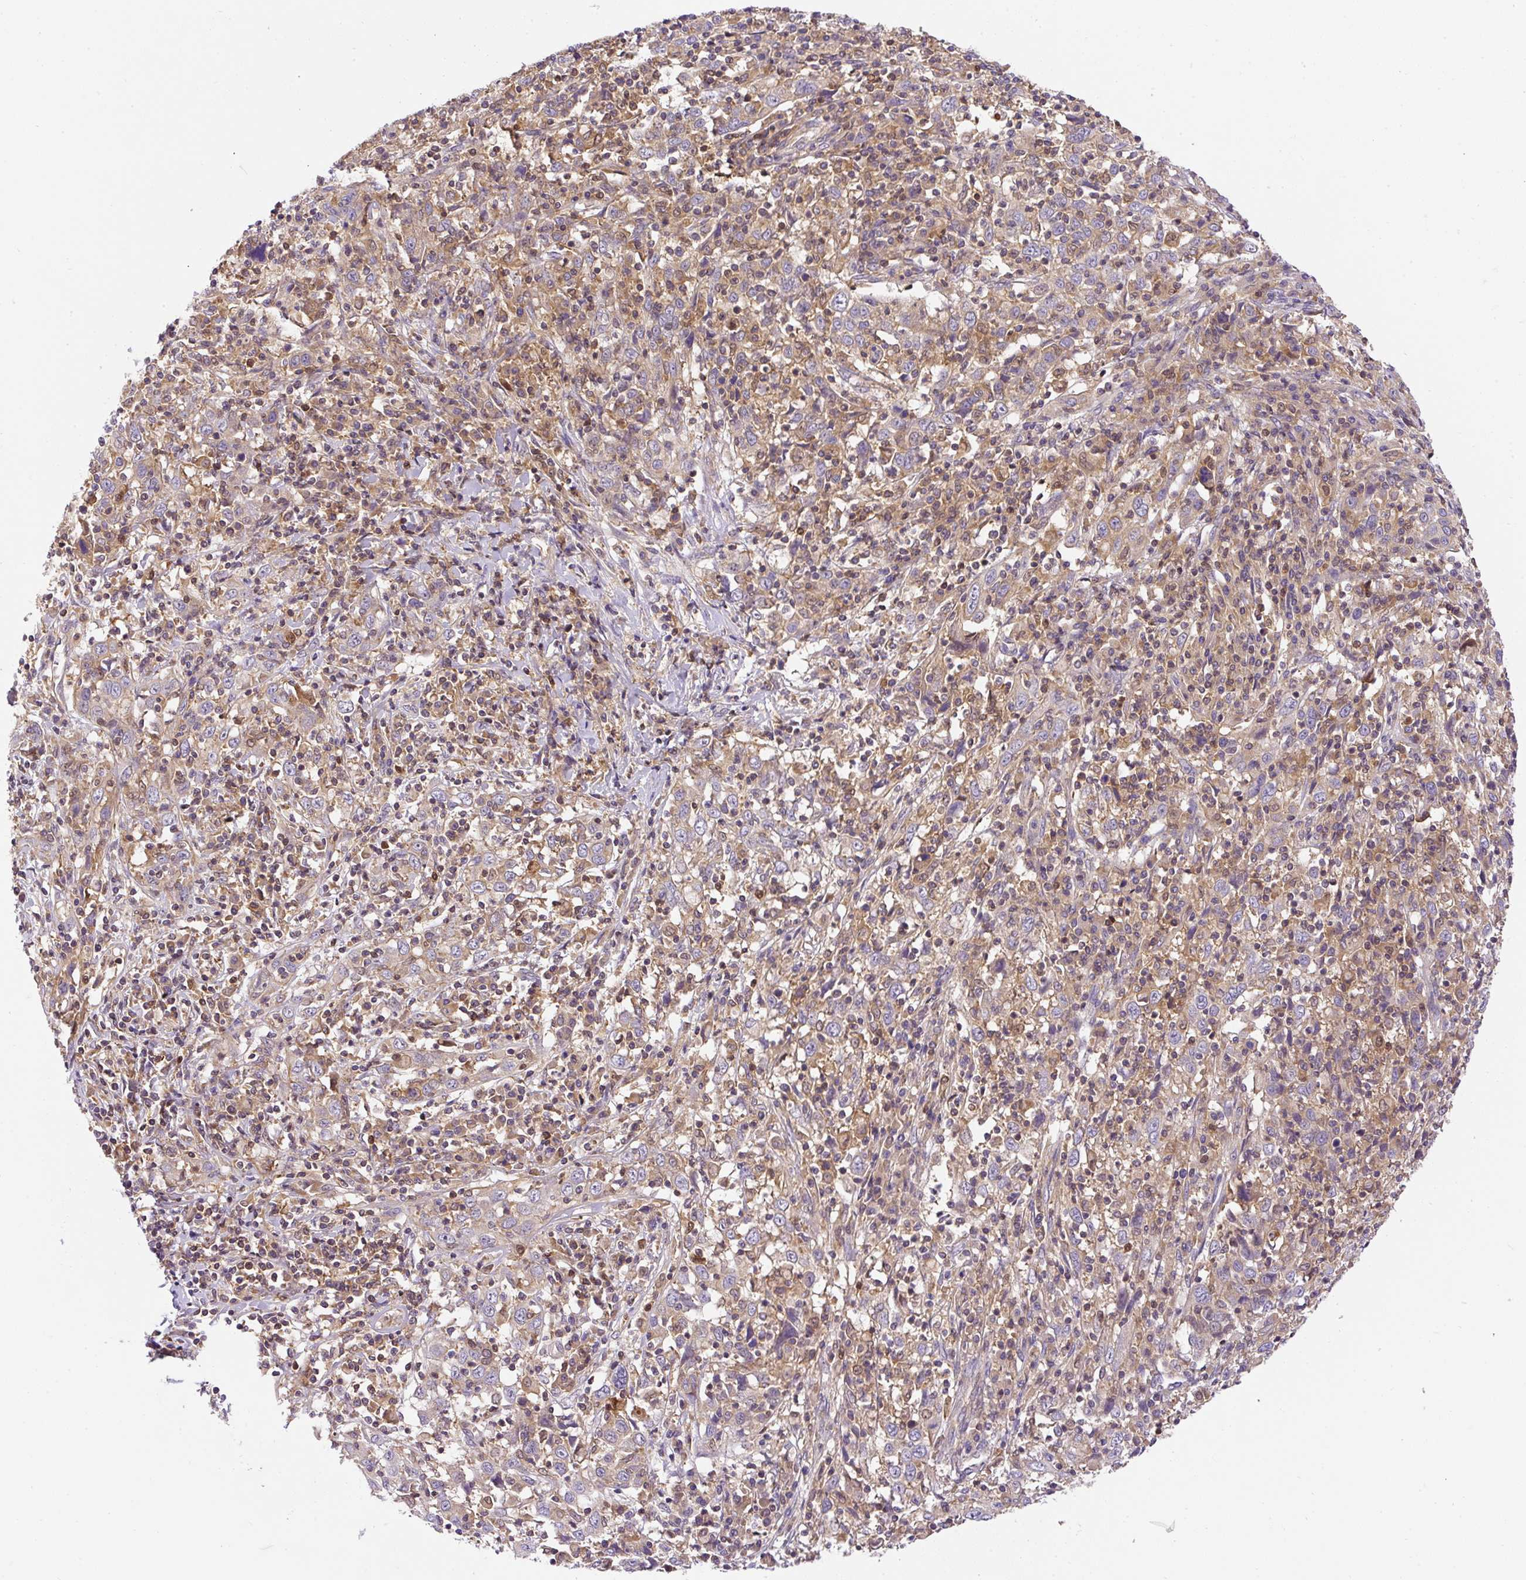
{"staining": {"intensity": "weak", "quantity": "25%-75%", "location": "cytoplasmic/membranous"}, "tissue": "cervical cancer", "cell_type": "Tumor cells", "image_type": "cancer", "snomed": [{"axis": "morphology", "description": "Squamous cell carcinoma, NOS"}, {"axis": "topography", "description": "Cervix"}], "caption": "There is low levels of weak cytoplasmic/membranous expression in tumor cells of cervical cancer, as demonstrated by immunohistochemical staining (brown color).", "gene": "CCDC28A", "patient": {"sex": "female", "age": 46}}